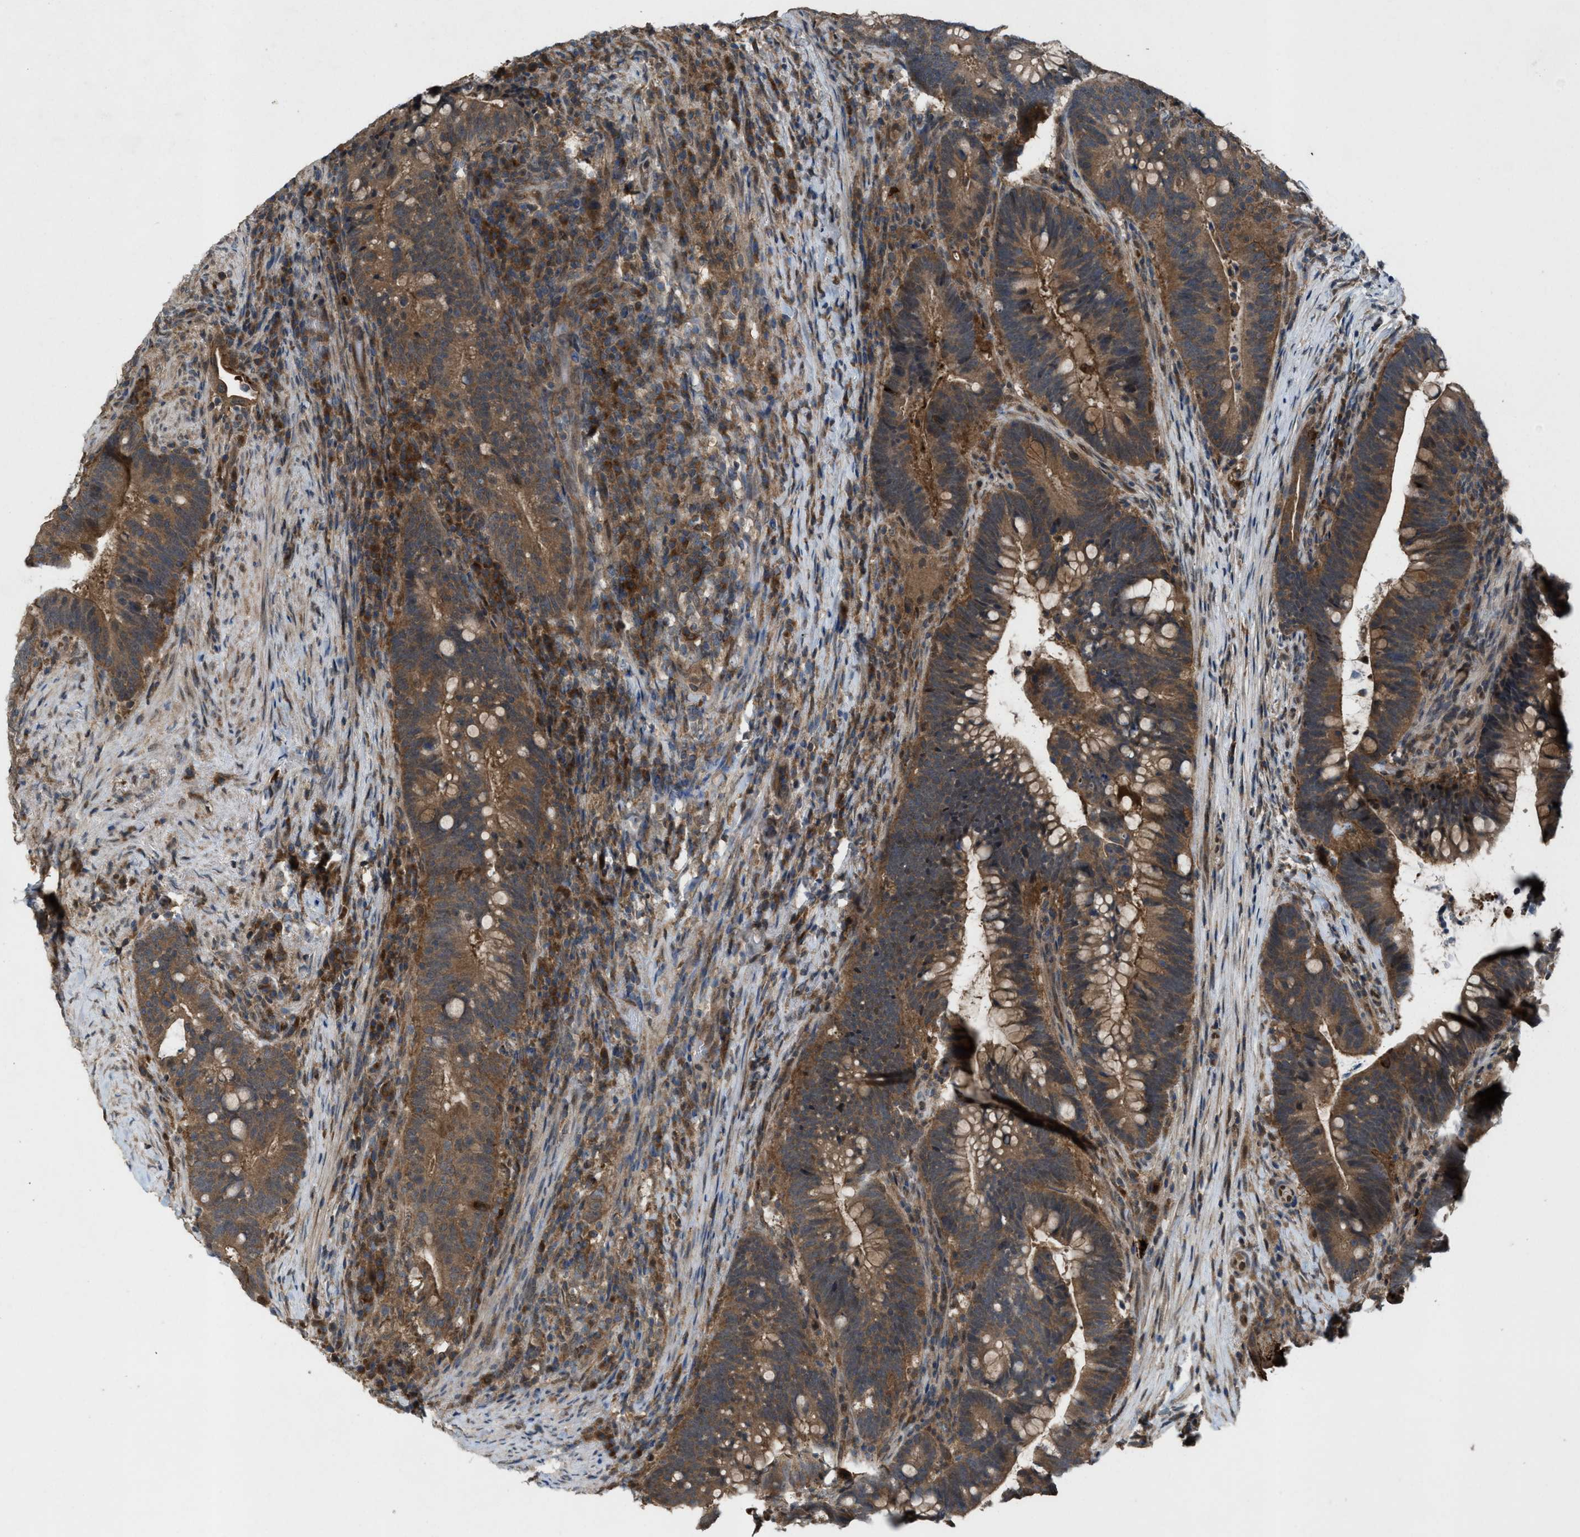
{"staining": {"intensity": "weak", "quantity": ">75%", "location": "cytoplasmic/membranous"}, "tissue": "colorectal cancer", "cell_type": "Tumor cells", "image_type": "cancer", "snomed": [{"axis": "morphology", "description": "Adenocarcinoma, NOS"}, {"axis": "topography", "description": "Colon"}], "caption": "A photomicrograph of colorectal adenocarcinoma stained for a protein exhibits weak cytoplasmic/membranous brown staining in tumor cells. (DAB IHC, brown staining for protein, blue staining for nuclei).", "gene": "PLAA", "patient": {"sex": "female", "age": 66}}